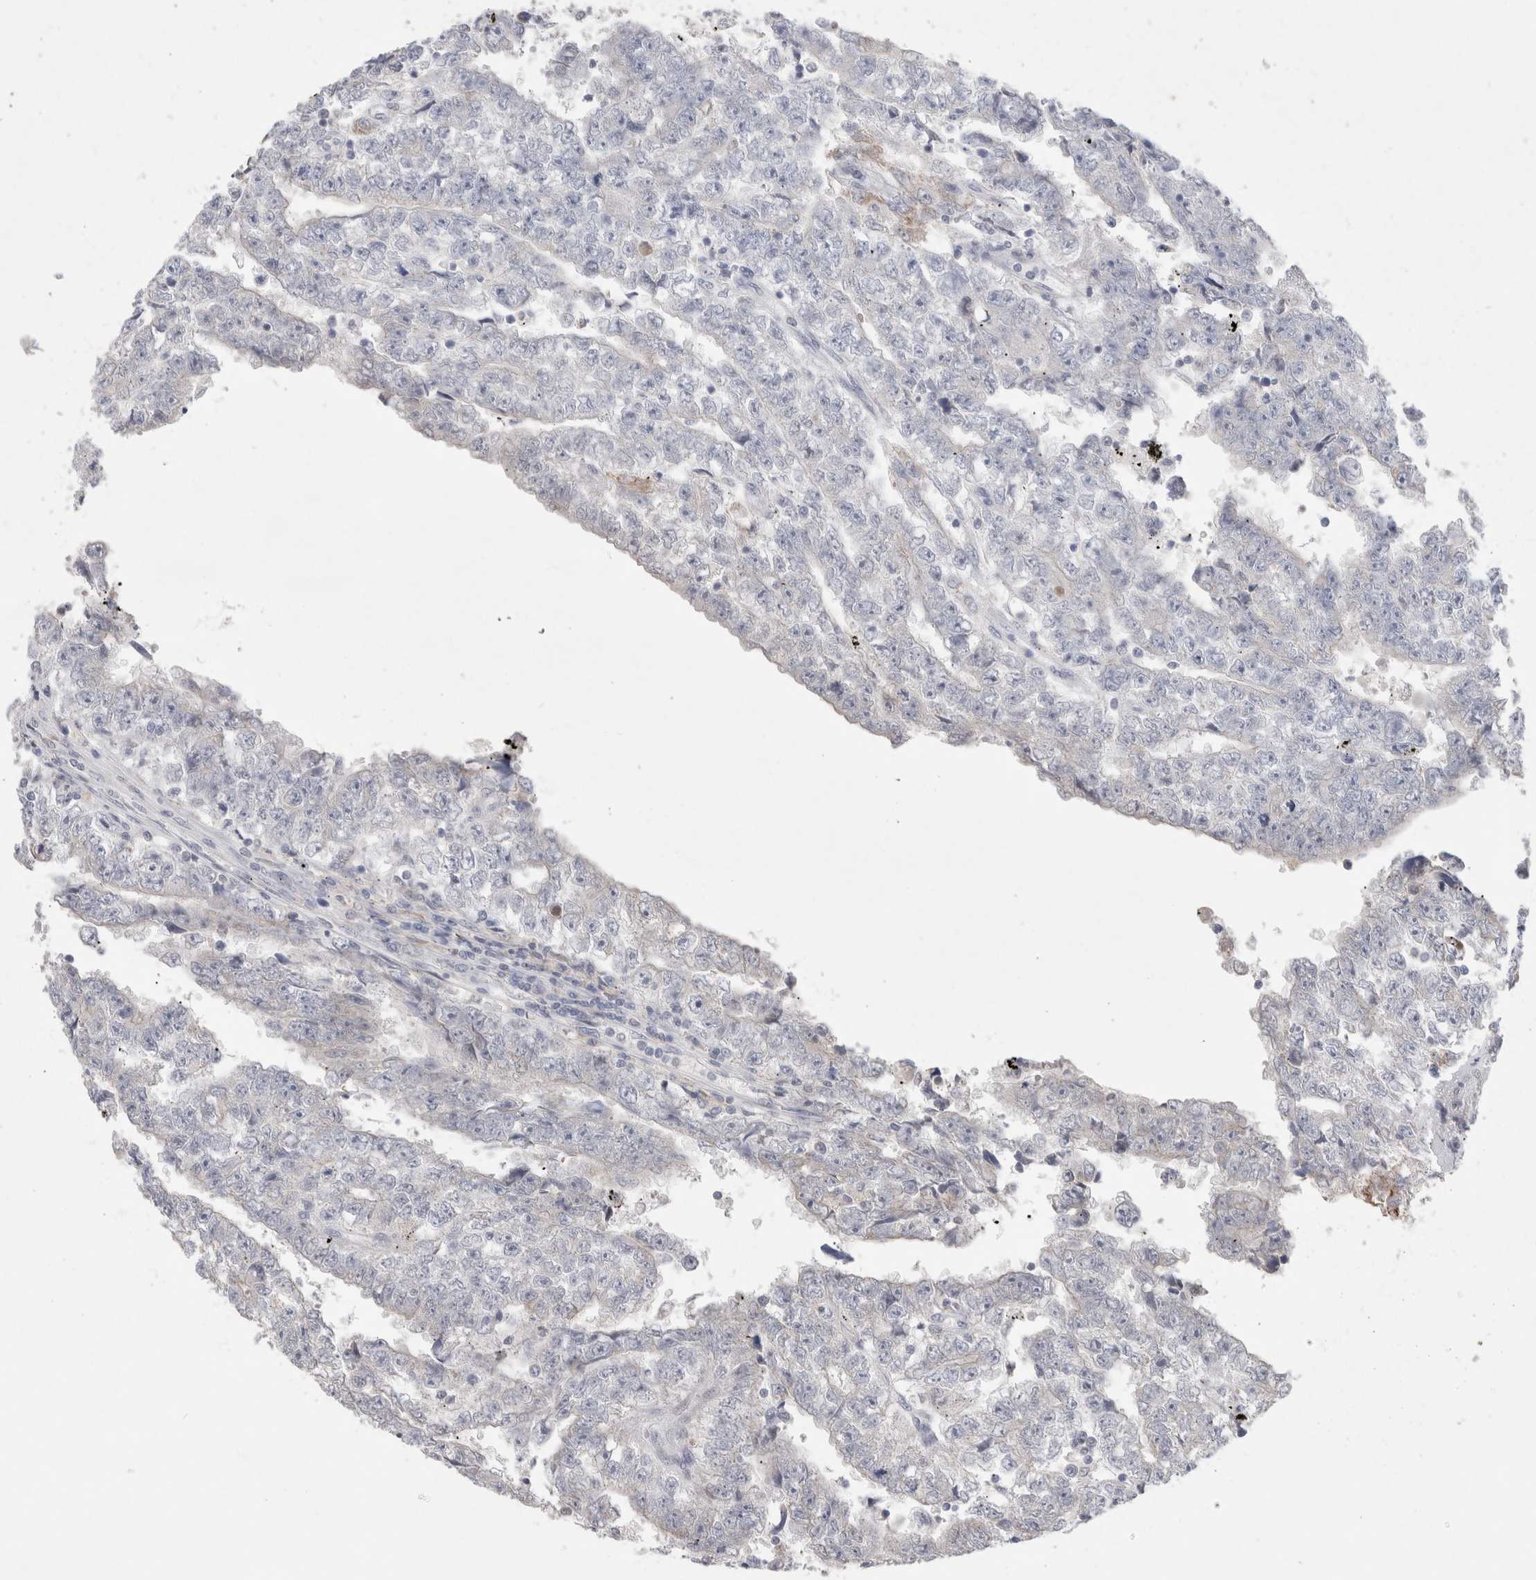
{"staining": {"intensity": "negative", "quantity": "none", "location": "none"}, "tissue": "testis cancer", "cell_type": "Tumor cells", "image_type": "cancer", "snomed": [{"axis": "morphology", "description": "Carcinoma, Embryonal, NOS"}, {"axis": "topography", "description": "Testis"}], "caption": "Immunohistochemistry histopathology image of neoplastic tissue: testis embryonal carcinoma stained with DAB displays no significant protein positivity in tumor cells. Nuclei are stained in blue.", "gene": "AGMAT", "patient": {"sex": "male", "age": 25}}